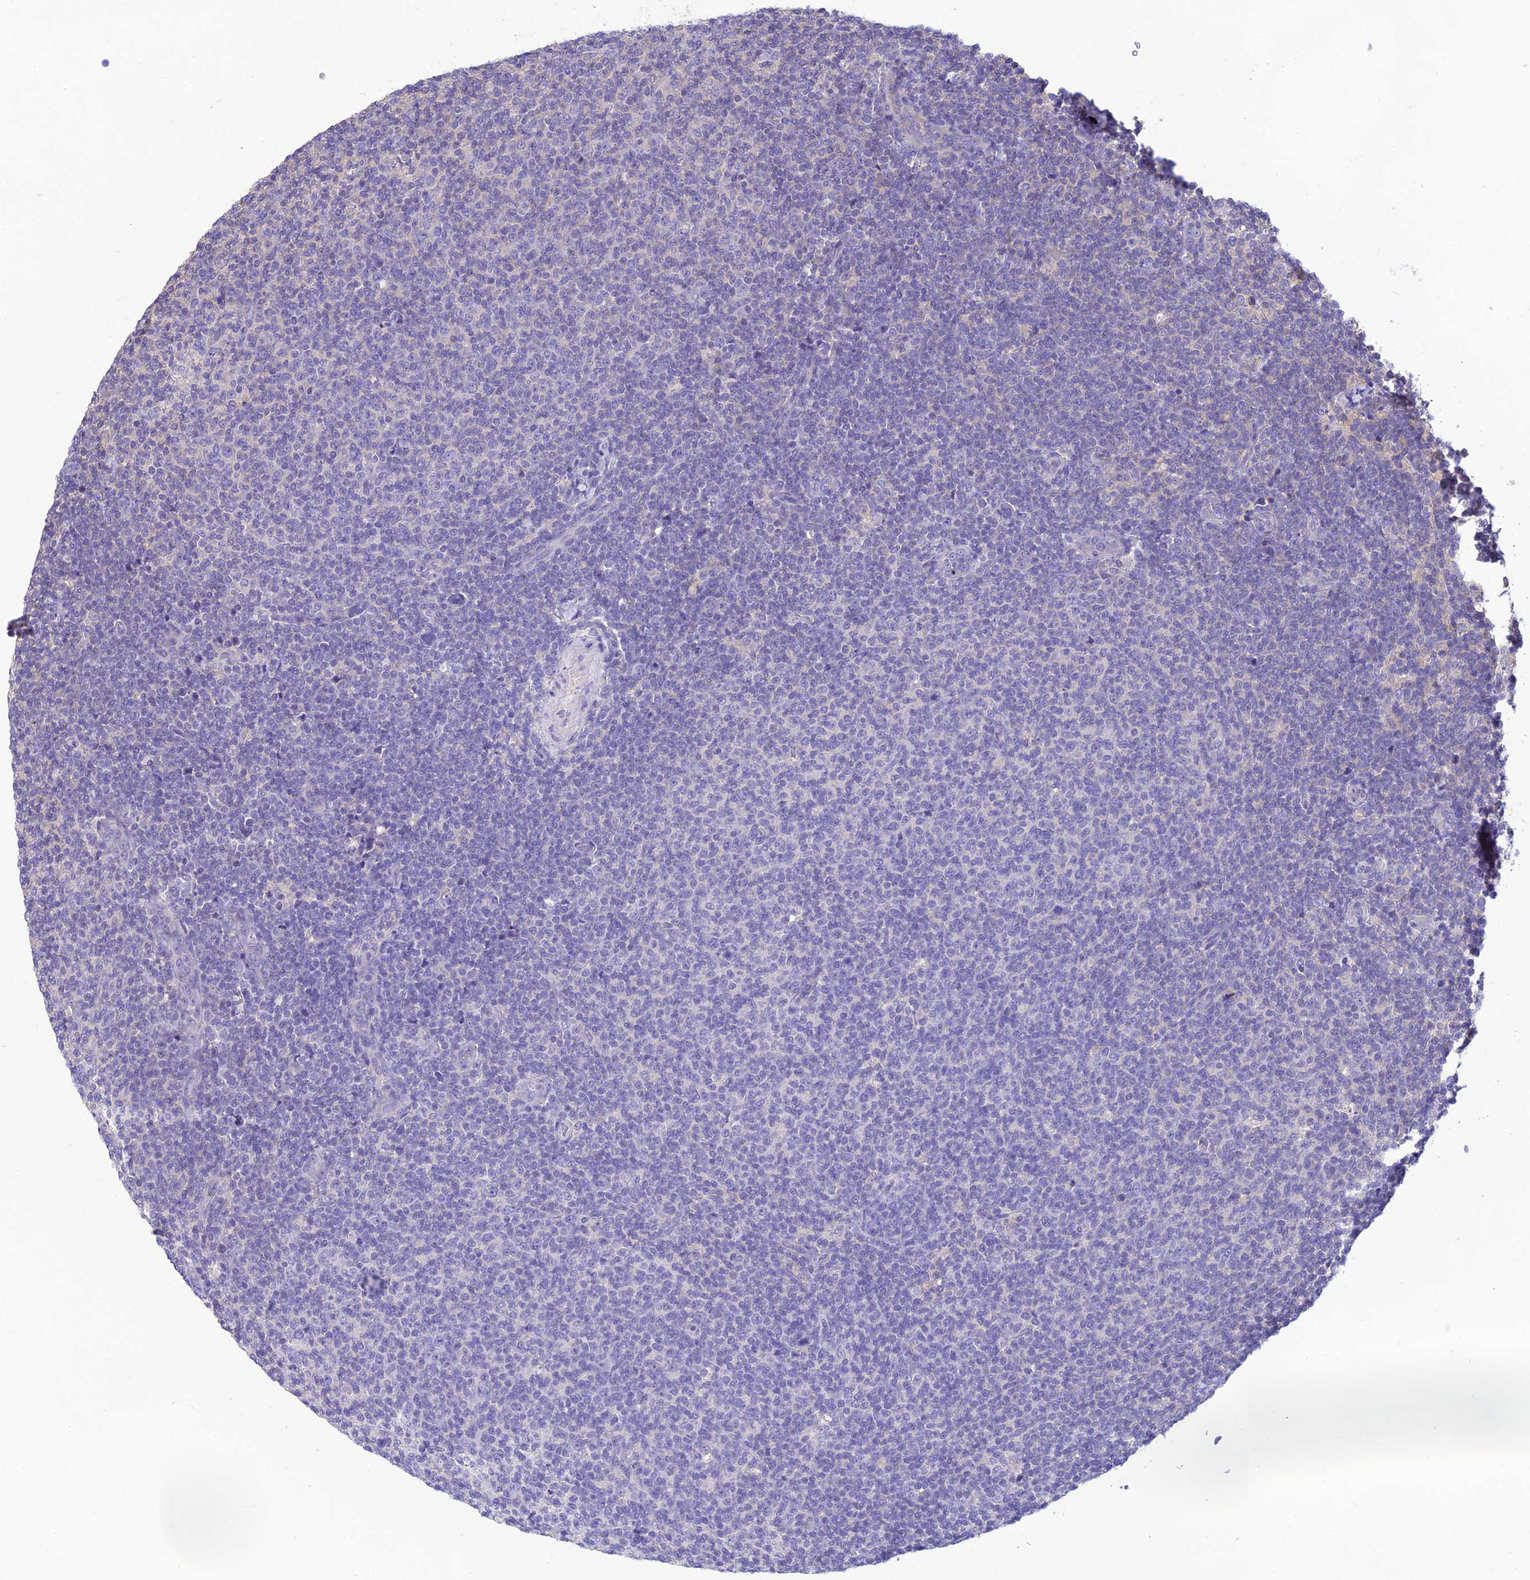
{"staining": {"intensity": "negative", "quantity": "none", "location": "none"}, "tissue": "lymphoma", "cell_type": "Tumor cells", "image_type": "cancer", "snomed": [{"axis": "morphology", "description": "Malignant lymphoma, non-Hodgkin's type, Low grade"}, {"axis": "topography", "description": "Lymph node"}], "caption": "Human lymphoma stained for a protein using immunohistochemistry (IHC) shows no positivity in tumor cells.", "gene": "SNX24", "patient": {"sex": "male", "age": 66}}